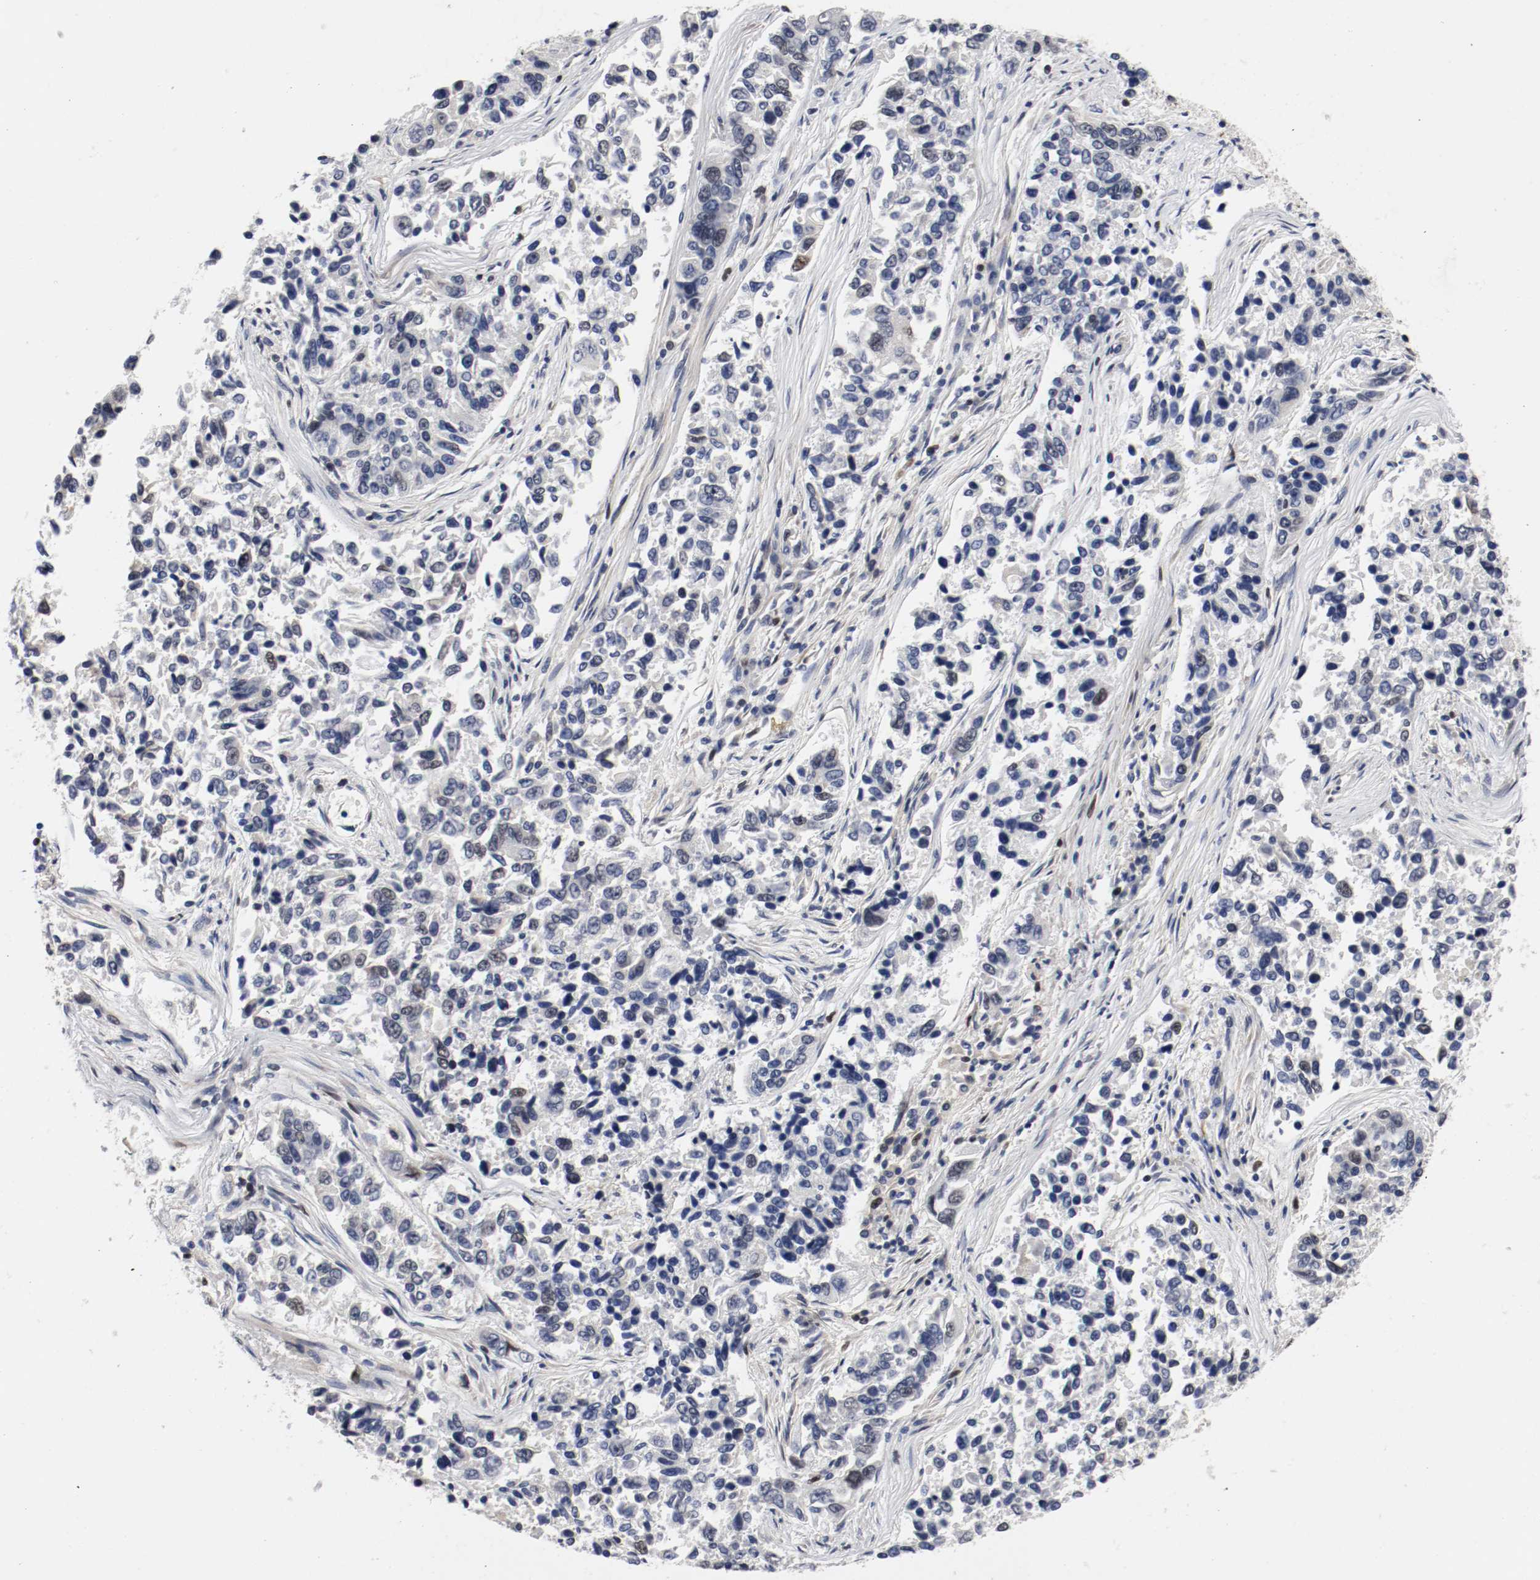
{"staining": {"intensity": "negative", "quantity": "none", "location": "none"}, "tissue": "lung cancer", "cell_type": "Tumor cells", "image_type": "cancer", "snomed": [{"axis": "morphology", "description": "Adenocarcinoma, NOS"}, {"axis": "topography", "description": "Lung"}], "caption": "Tumor cells are negative for protein expression in human lung adenocarcinoma.", "gene": "MCM6", "patient": {"sex": "male", "age": 84}}